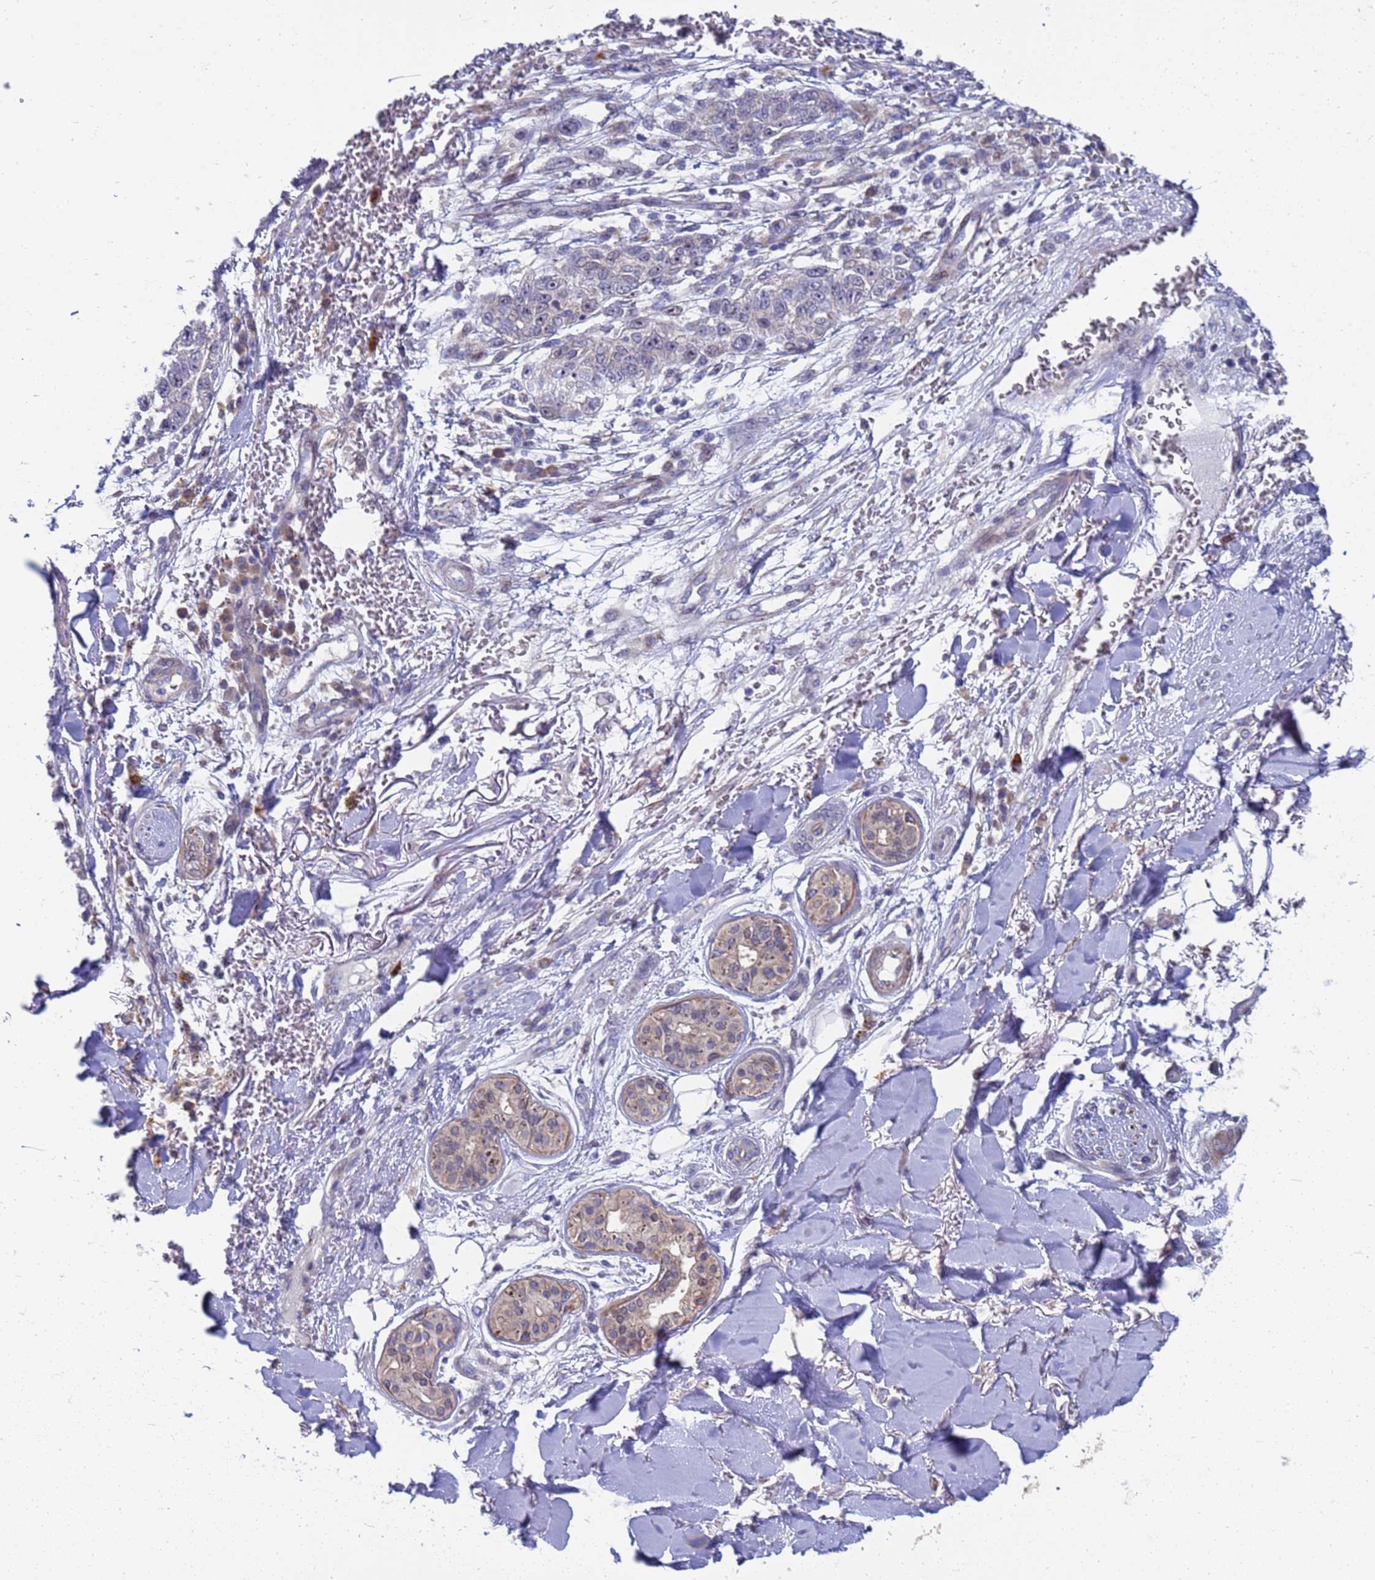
{"staining": {"intensity": "negative", "quantity": "none", "location": "none"}, "tissue": "melanoma", "cell_type": "Tumor cells", "image_type": "cancer", "snomed": [{"axis": "morphology", "description": "Normal tissue, NOS"}, {"axis": "morphology", "description": "Malignant melanoma, NOS"}, {"axis": "topography", "description": "Skin"}], "caption": "This is an immunohistochemistry image of malignant melanoma. There is no expression in tumor cells.", "gene": "ENOSF1", "patient": {"sex": "female", "age": 96}}